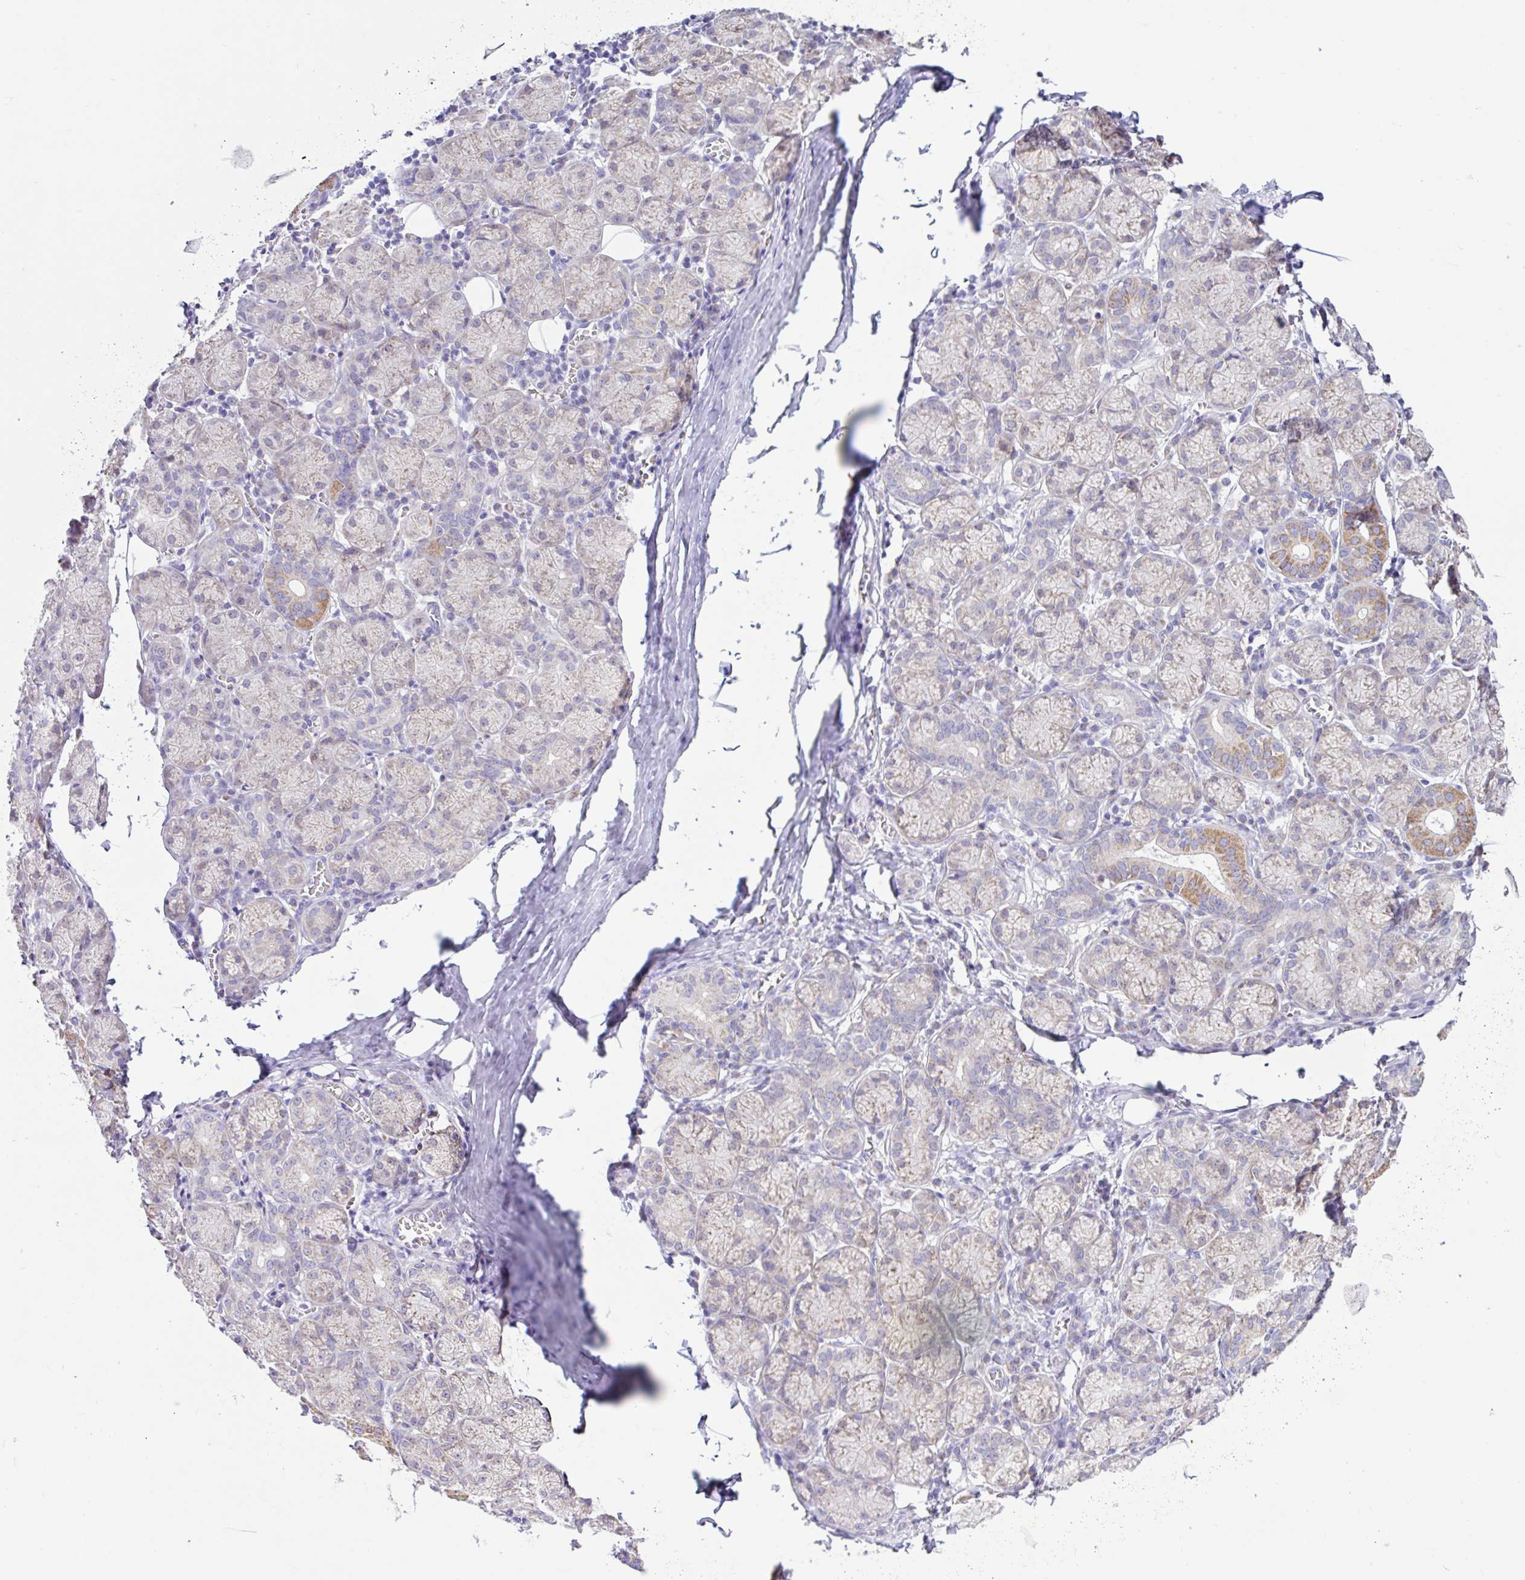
{"staining": {"intensity": "moderate", "quantity": "<25%", "location": "cytoplasmic/membranous"}, "tissue": "salivary gland", "cell_type": "Glandular cells", "image_type": "normal", "snomed": [{"axis": "morphology", "description": "Normal tissue, NOS"}, {"axis": "topography", "description": "Salivary gland"}], "caption": "Protein staining of benign salivary gland displays moderate cytoplasmic/membranous staining in about <25% of glandular cells.", "gene": "NDUFS2", "patient": {"sex": "female", "age": 24}}